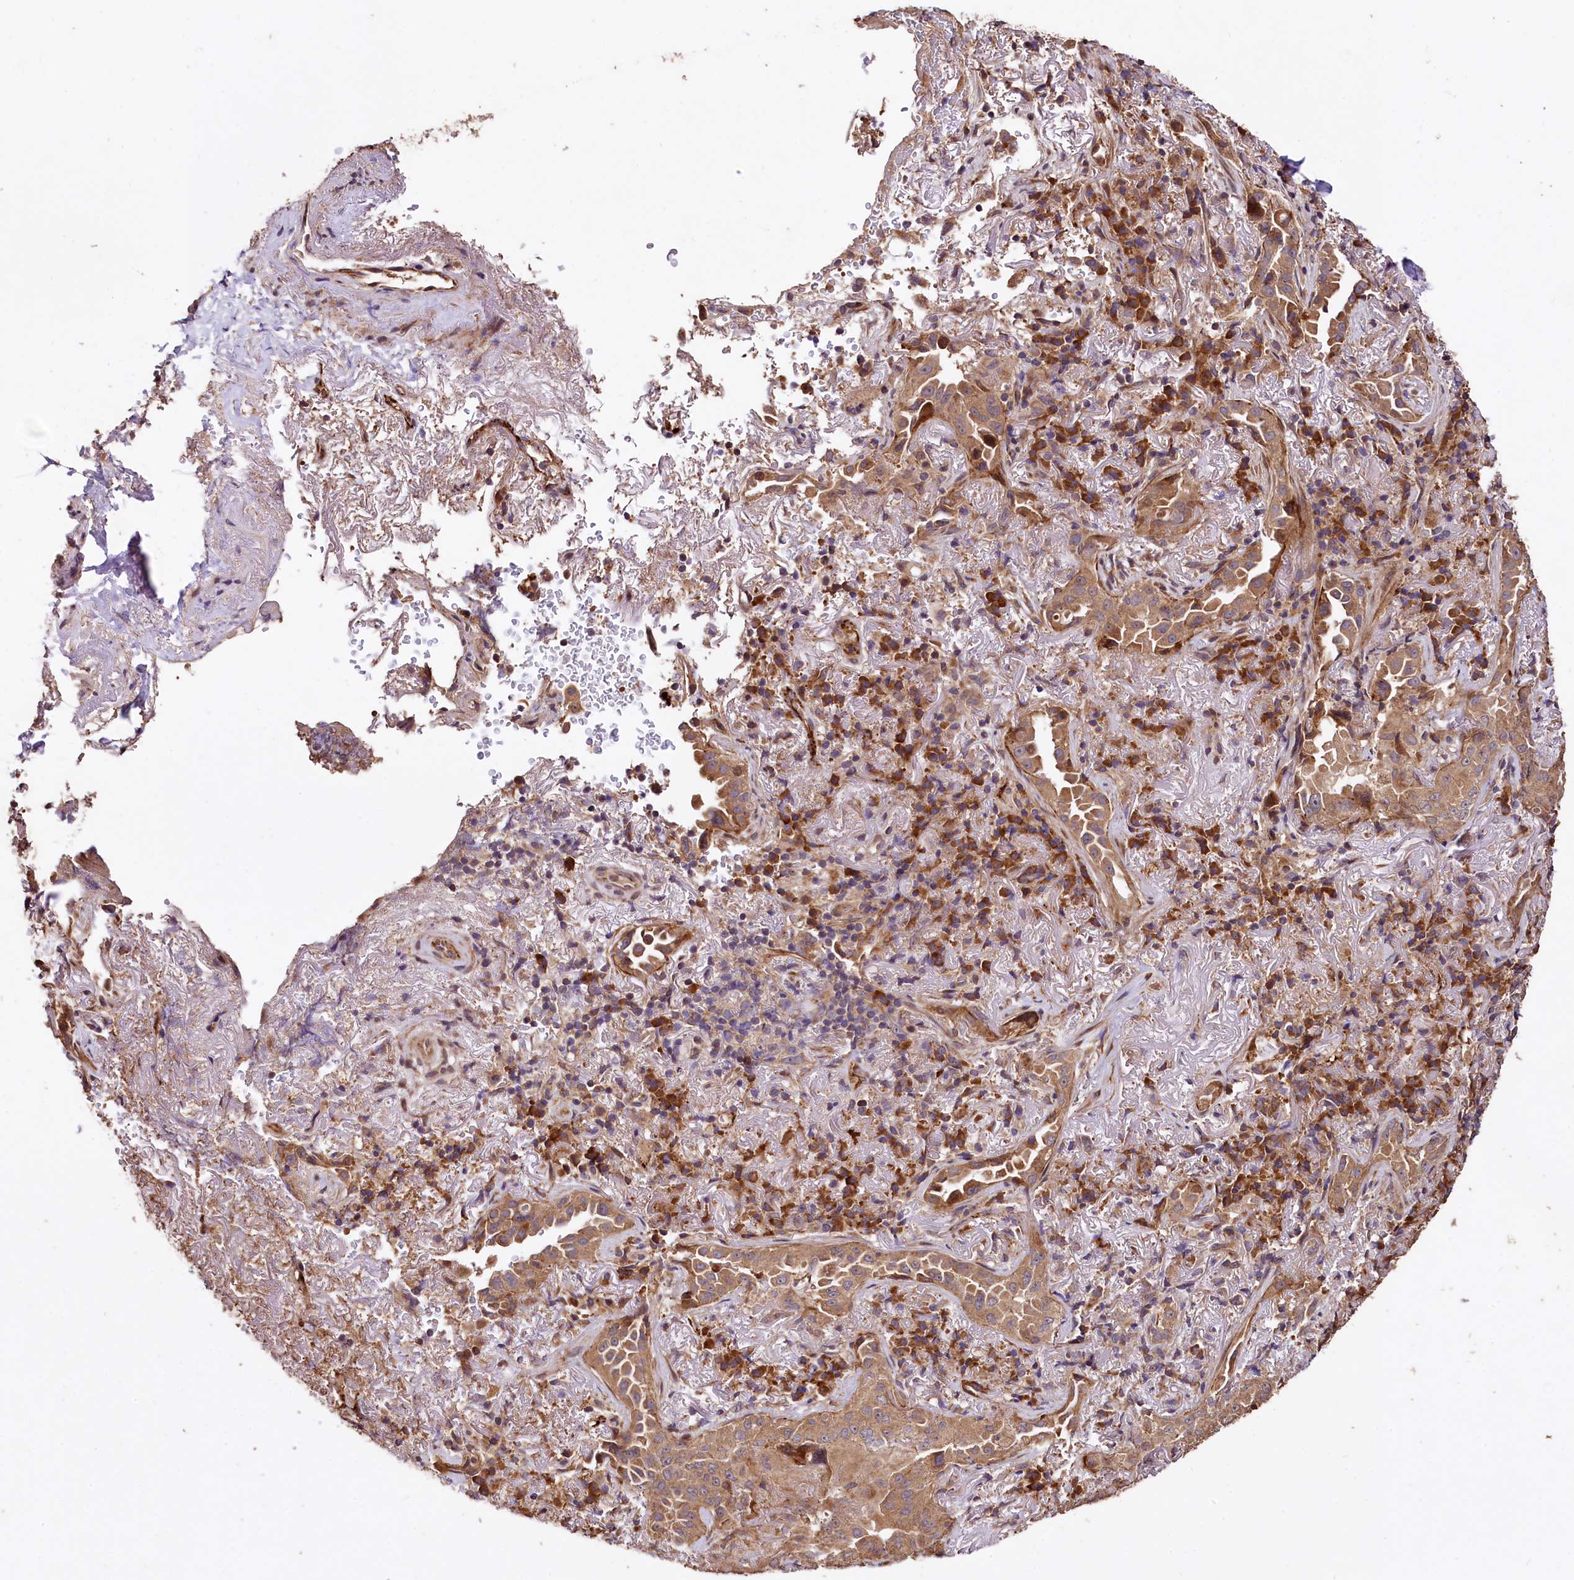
{"staining": {"intensity": "moderate", "quantity": ">75%", "location": "cytoplasmic/membranous"}, "tissue": "lung cancer", "cell_type": "Tumor cells", "image_type": "cancer", "snomed": [{"axis": "morphology", "description": "Adenocarcinoma, NOS"}, {"axis": "topography", "description": "Lung"}], "caption": "This is an image of immunohistochemistry (IHC) staining of lung cancer, which shows moderate positivity in the cytoplasmic/membranous of tumor cells.", "gene": "RASSF1", "patient": {"sex": "female", "age": 69}}